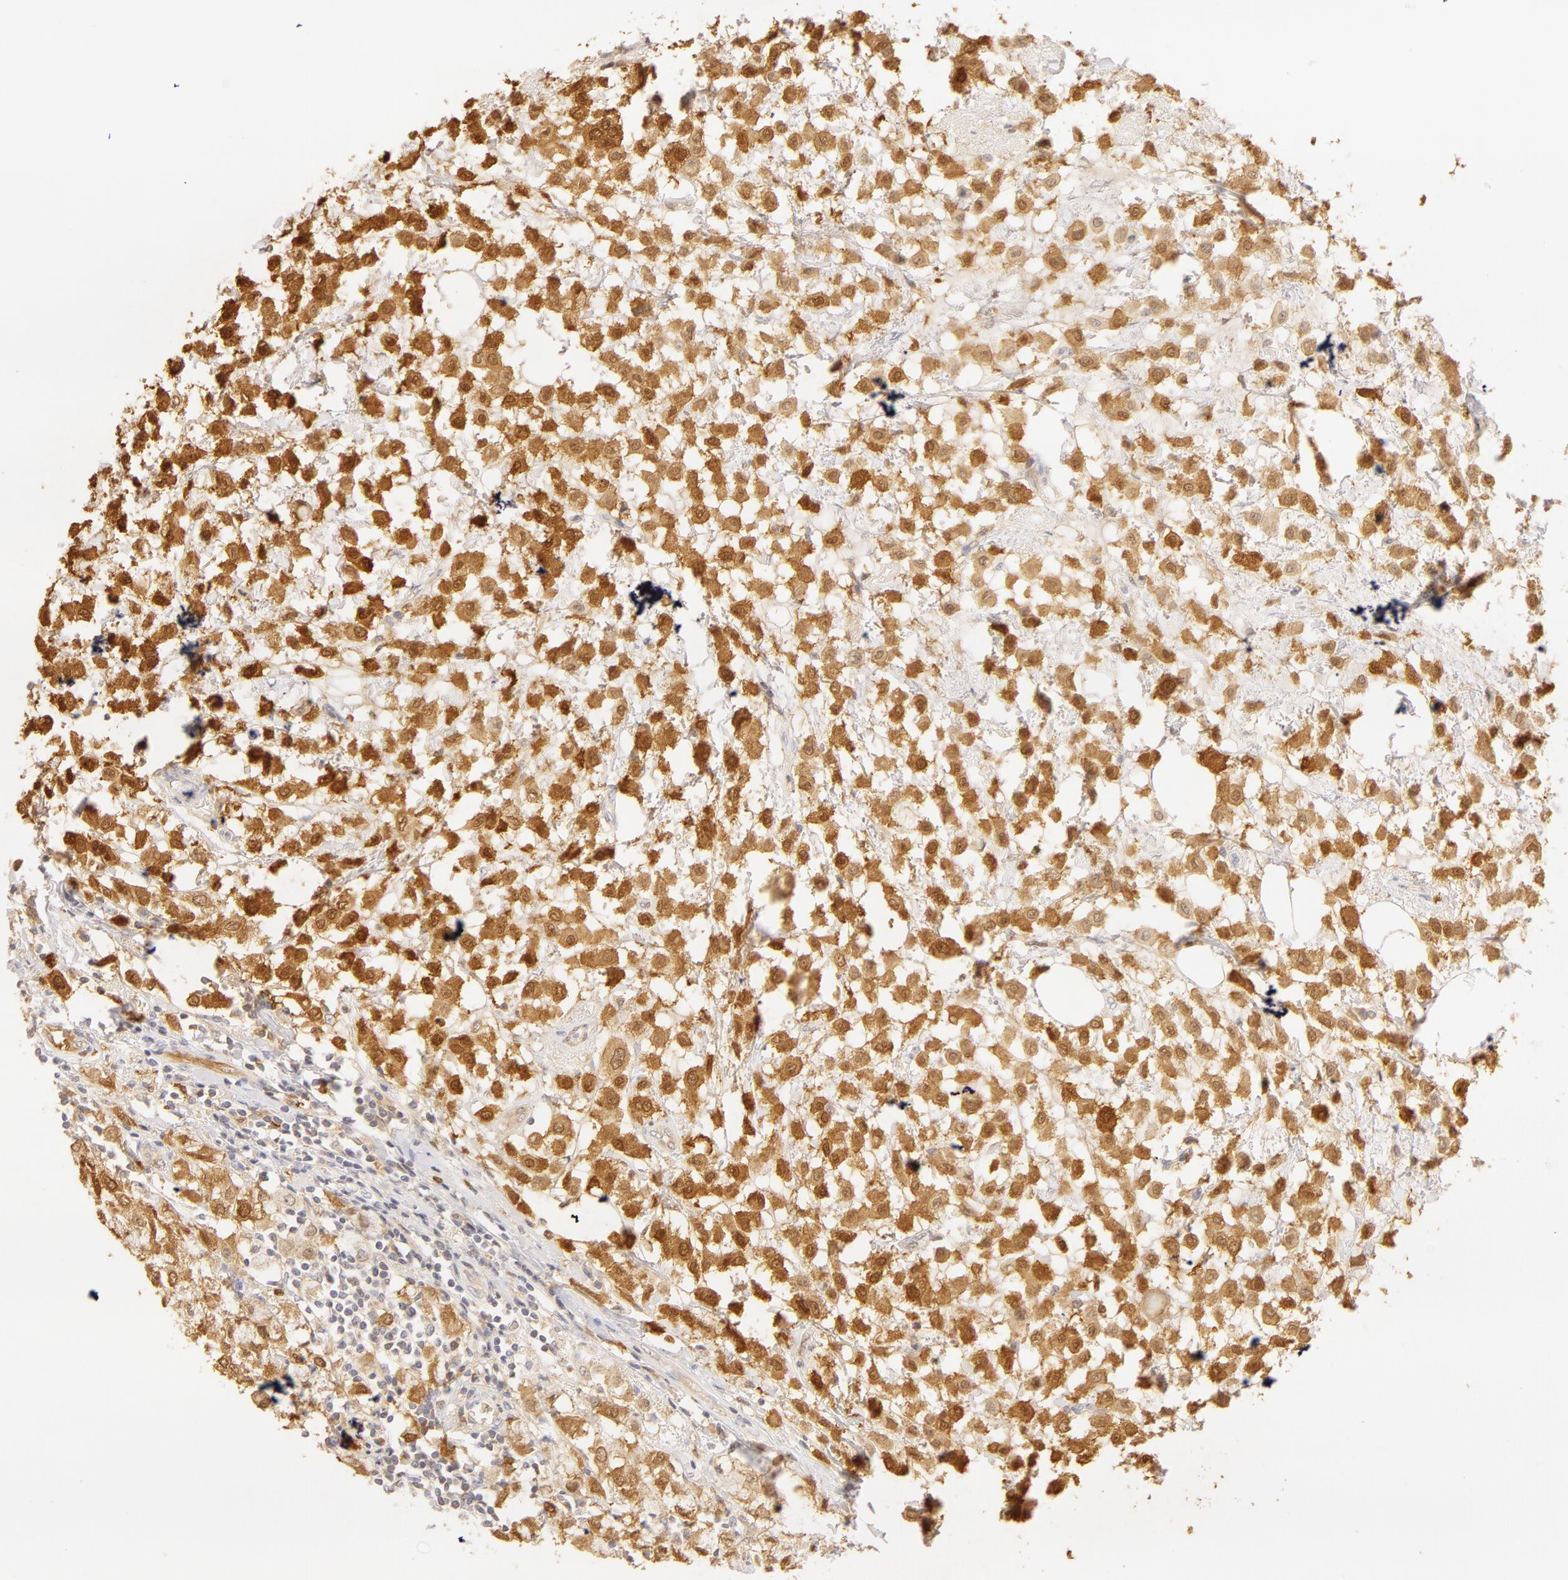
{"staining": {"intensity": "moderate", "quantity": ">75%", "location": "nuclear"}, "tissue": "breast cancer", "cell_type": "Tumor cells", "image_type": "cancer", "snomed": [{"axis": "morphology", "description": "Lobular carcinoma"}, {"axis": "topography", "description": "Breast"}], "caption": "Tumor cells display medium levels of moderate nuclear expression in about >75% of cells in human breast cancer (lobular carcinoma). The staining was performed using DAB to visualize the protein expression in brown, while the nuclei were stained in blue with hematoxylin (Magnification: 20x).", "gene": "CA2", "patient": {"sex": "female", "age": 85}}